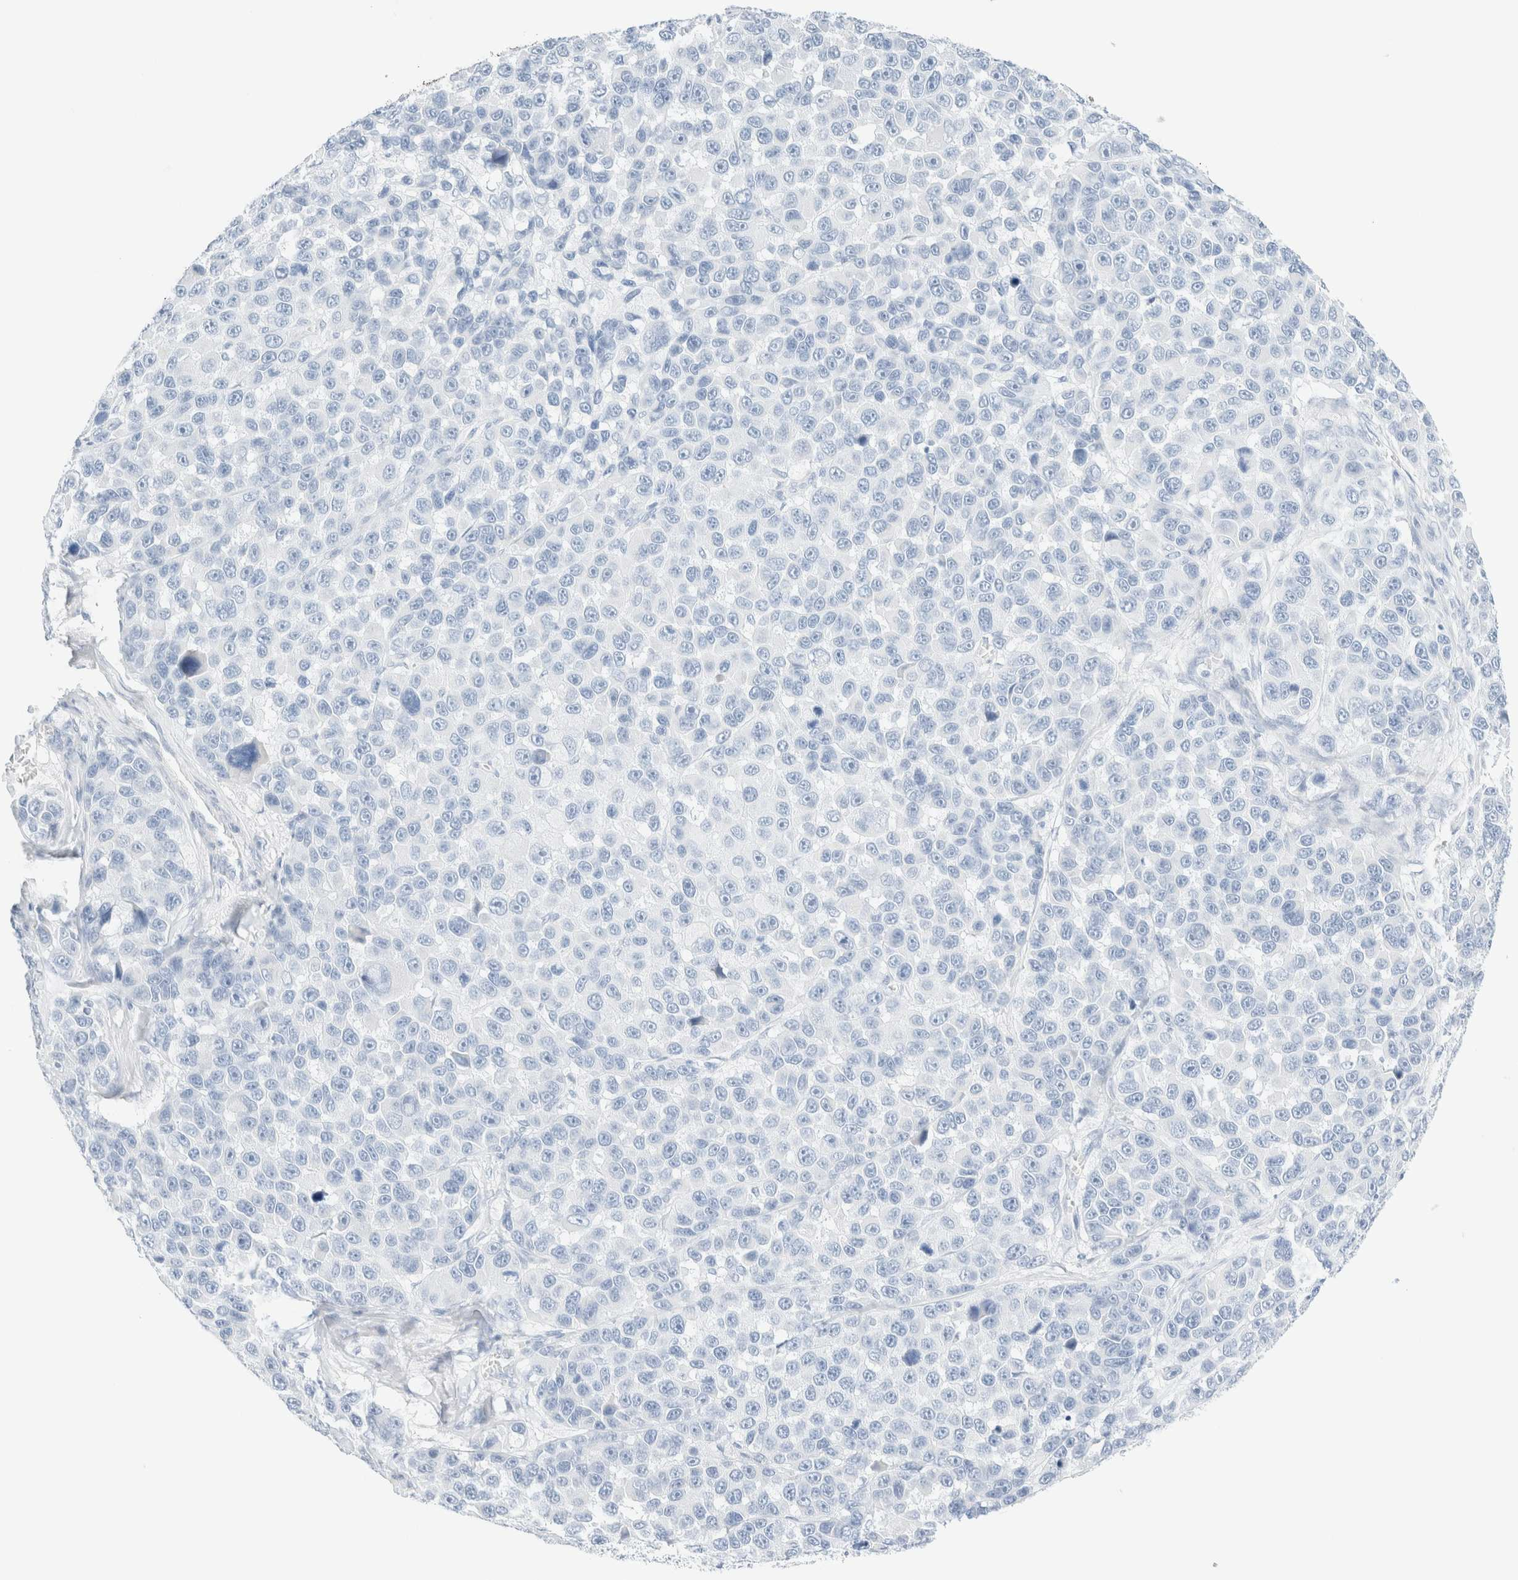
{"staining": {"intensity": "negative", "quantity": "none", "location": "none"}, "tissue": "melanoma", "cell_type": "Tumor cells", "image_type": "cancer", "snomed": [{"axis": "morphology", "description": "Malignant melanoma, NOS"}, {"axis": "topography", "description": "Skin"}], "caption": "The photomicrograph demonstrates no significant staining in tumor cells of malignant melanoma.", "gene": "DPYS", "patient": {"sex": "male", "age": 53}}